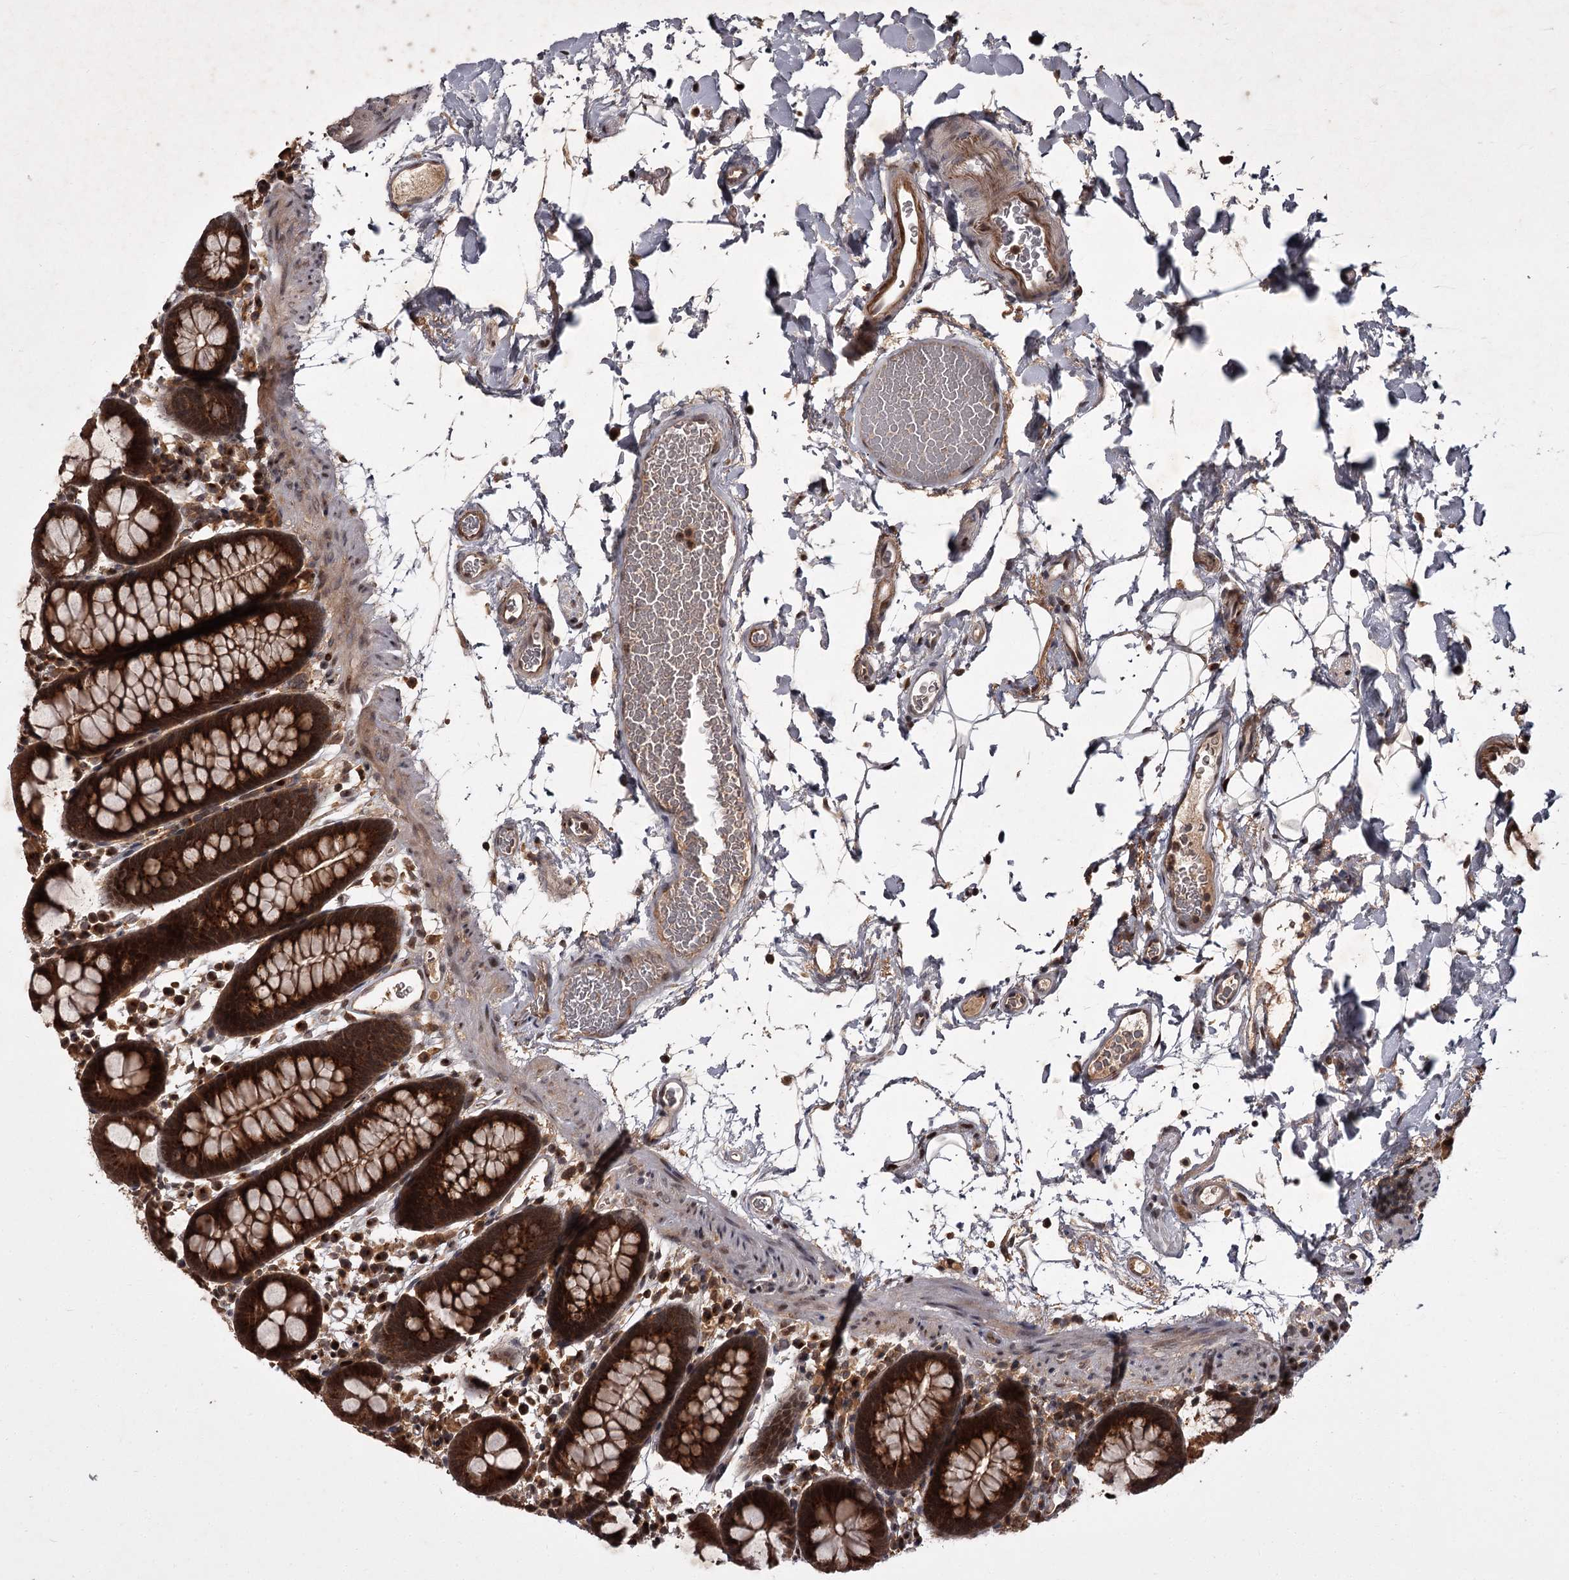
{"staining": {"intensity": "moderate", "quantity": ">75%", "location": "cytoplasmic/membranous"}, "tissue": "colon", "cell_type": "Endothelial cells", "image_type": "normal", "snomed": [{"axis": "morphology", "description": "Normal tissue, NOS"}, {"axis": "topography", "description": "Colon"}], "caption": "Endothelial cells show moderate cytoplasmic/membranous positivity in about >75% of cells in unremarkable colon. Using DAB (brown) and hematoxylin (blue) stains, captured at high magnification using brightfield microscopy.", "gene": "TBC1D23", "patient": {"sex": "male", "age": 75}}